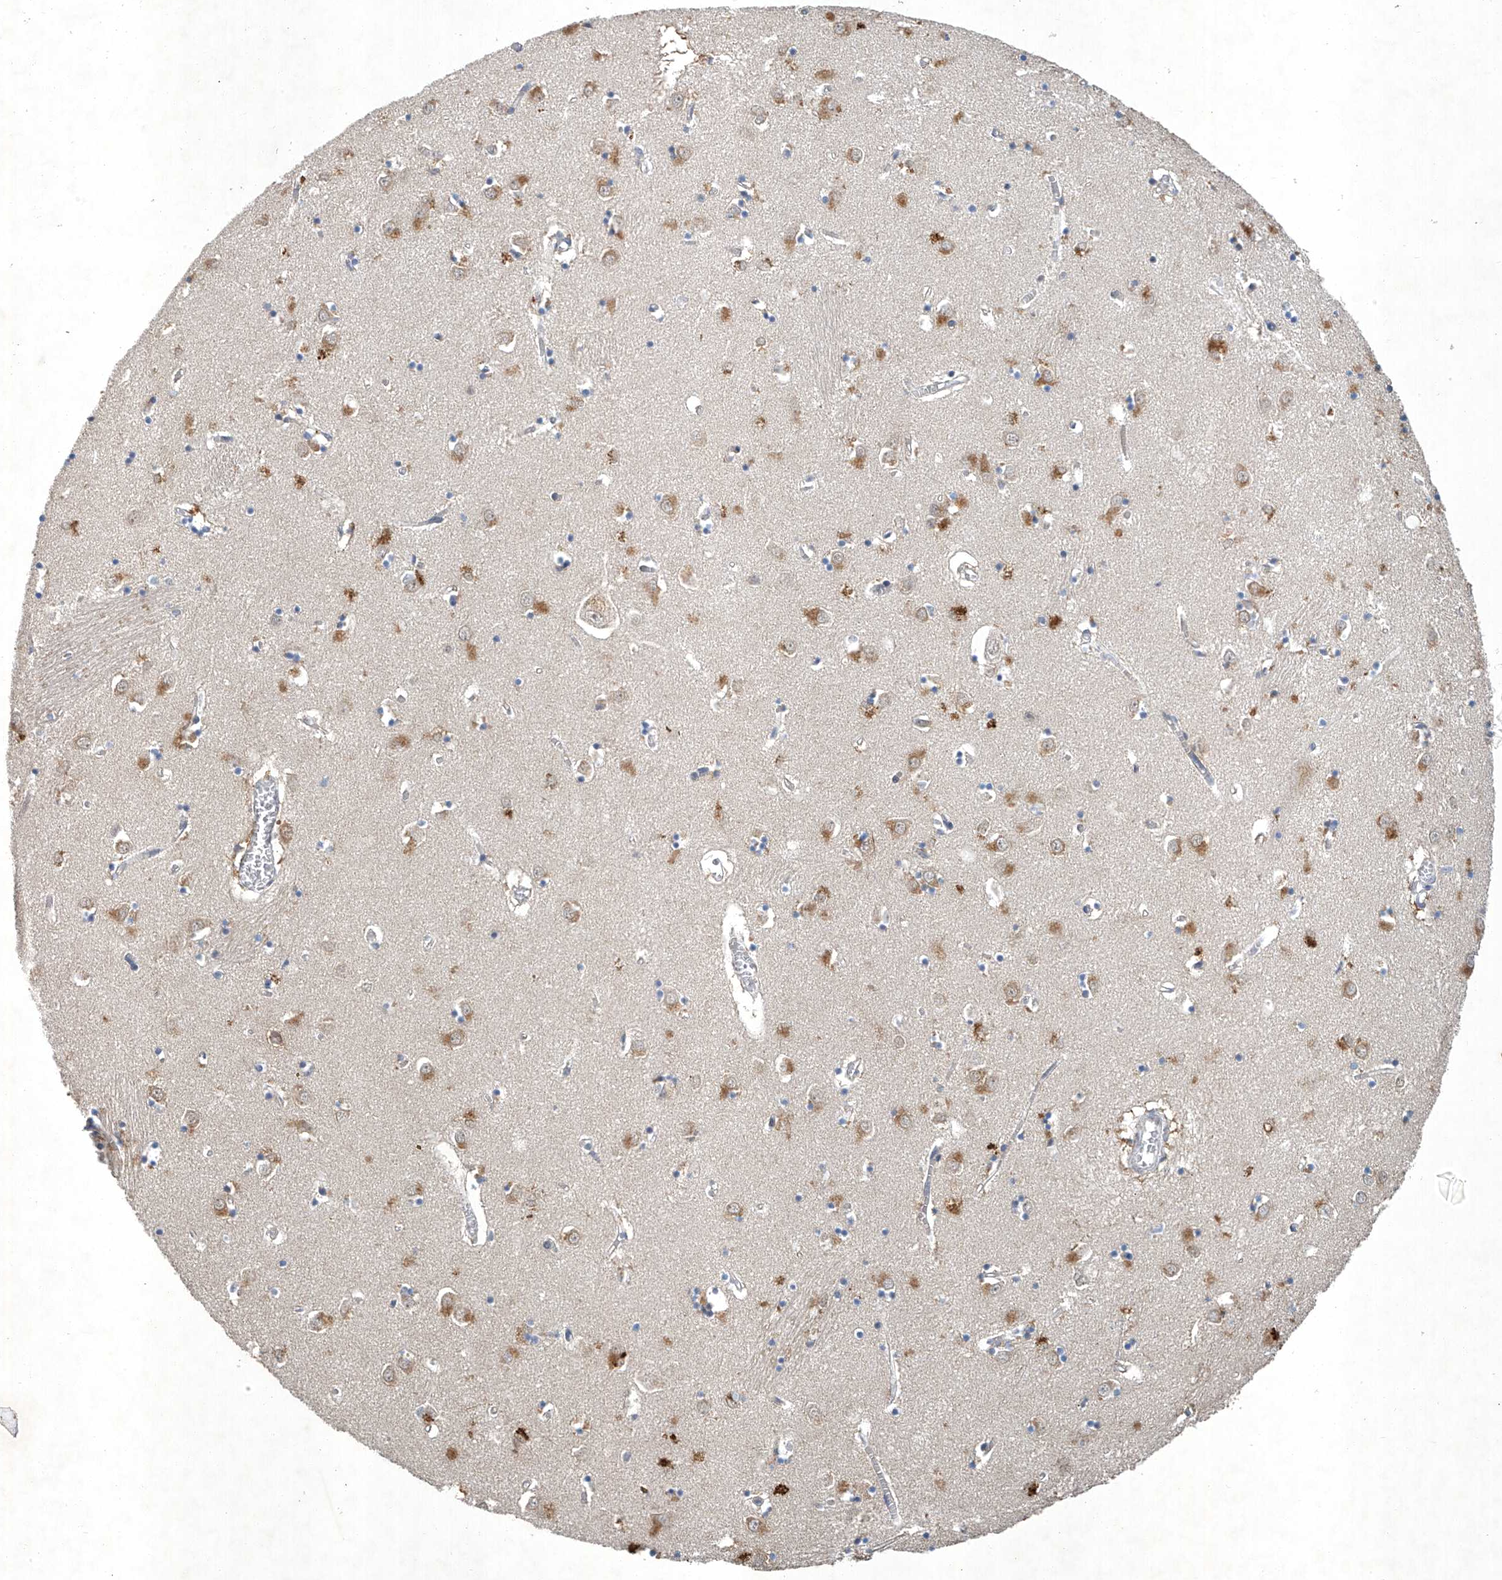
{"staining": {"intensity": "weak", "quantity": "<25%", "location": "cytoplasmic/membranous"}, "tissue": "caudate", "cell_type": "Glial cells", "image_type": "normal", "snomed": [{"axis": "morphology", "description": "Normal tissue, NOS"}, {"axis": "topography", "description": "Lateral ventricle wall"}], "caption": "Immunohistochemical staining of normal human caudate displays no significant staining in glial cells. (DAB immunohistochemistry (IHC), high magnification).", "gene": "TAF8", "patient": {"sex": "male", "age": 70}}